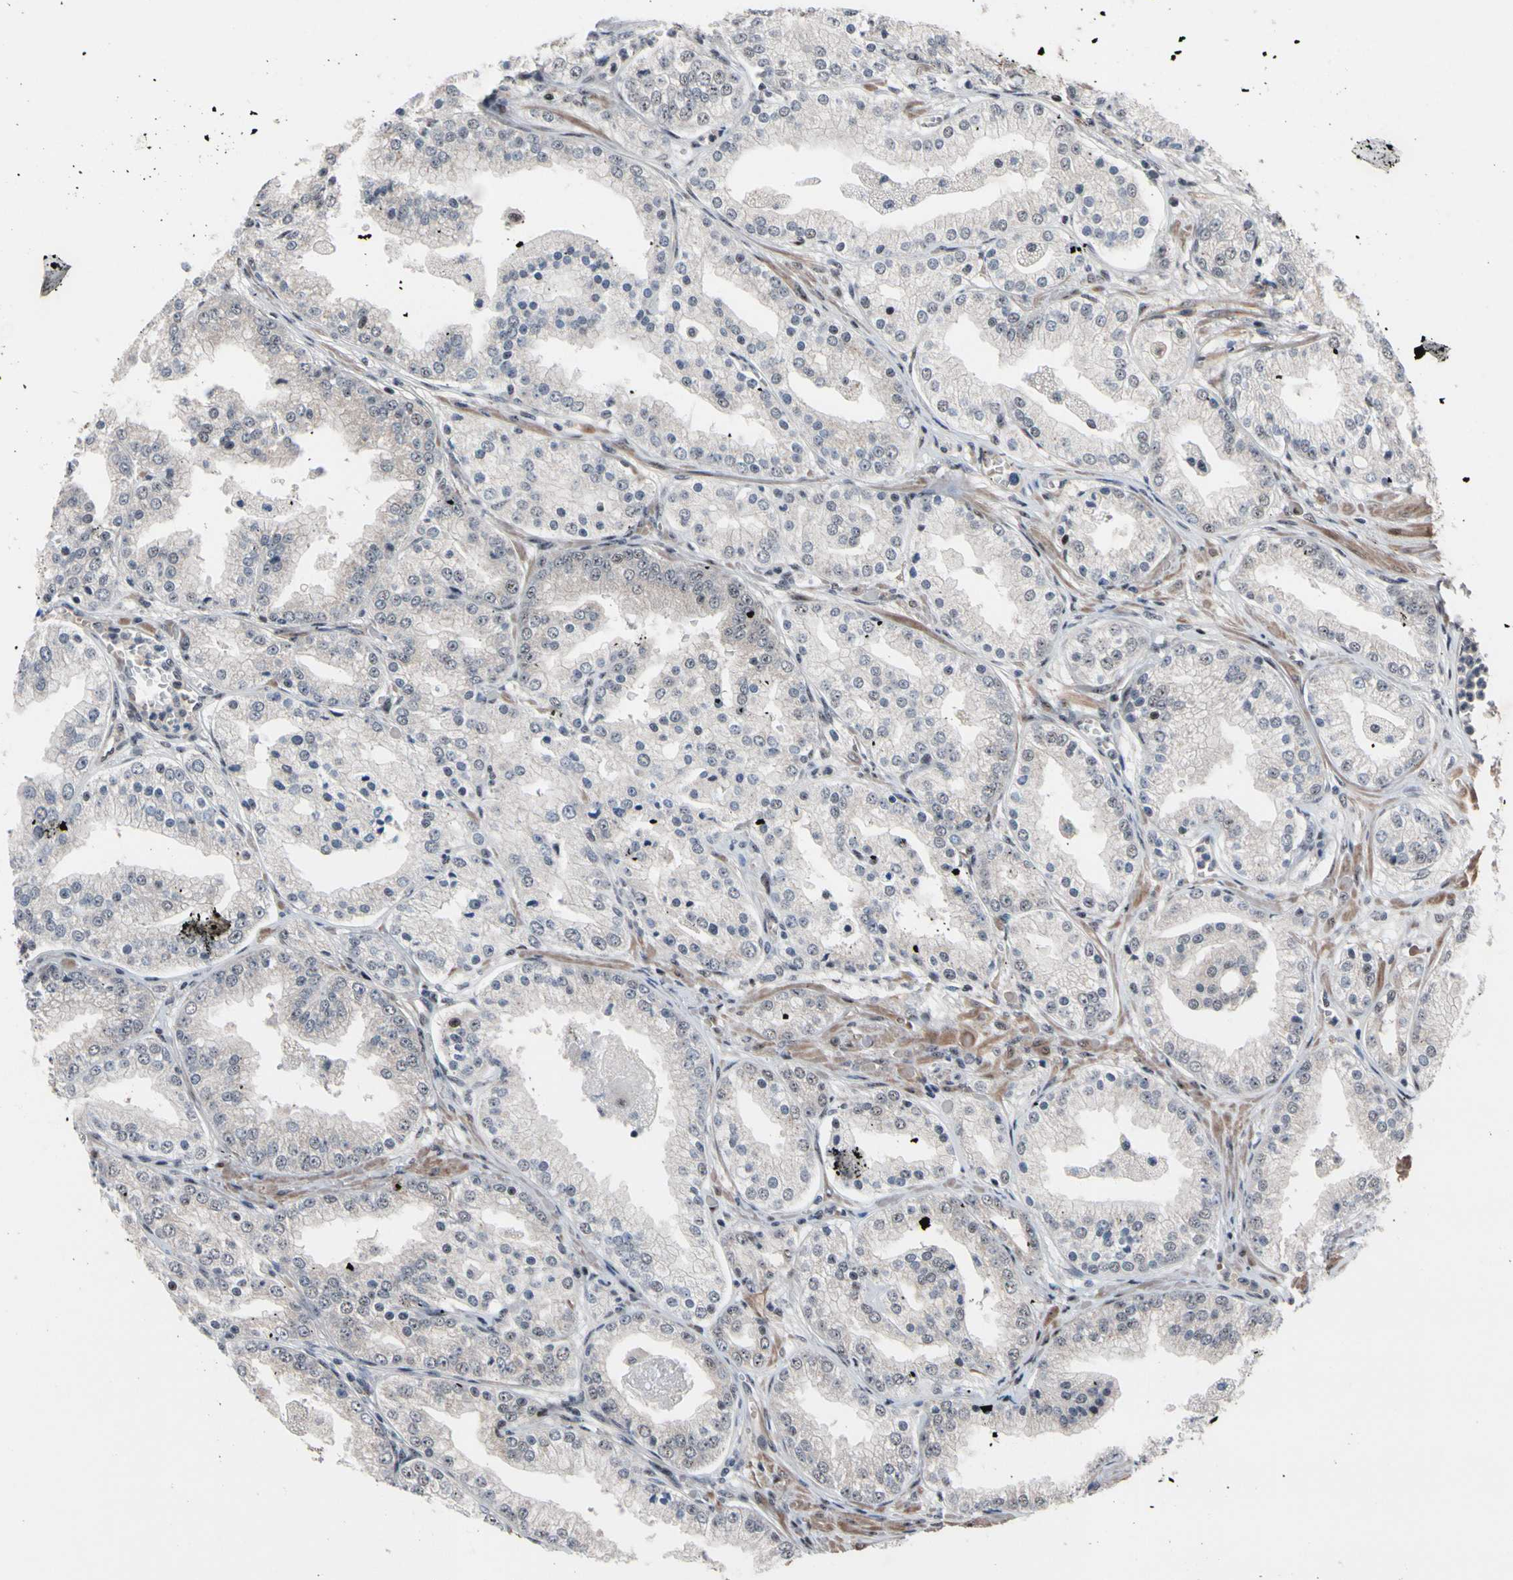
{"staining": {"intensity": "negative", "quantity": "none", "location": "none"}, "tissue": "prostate cancer", "cell_type": "Tumor cells", "image_type": "cancer", "snomed": [{"axis": "morphology", "description": "Adenocarcinoma, High grade"}, {"axis": "topography", "description": "Prostate"}], "caption": "This is a photomicrograph of IHC staining of prostate cancer (adenocarcinoma (high-grade)), which shows no staining in tumor cells.", "gene": "SOX7", "patient": {"sex": "male", "age": 61}}